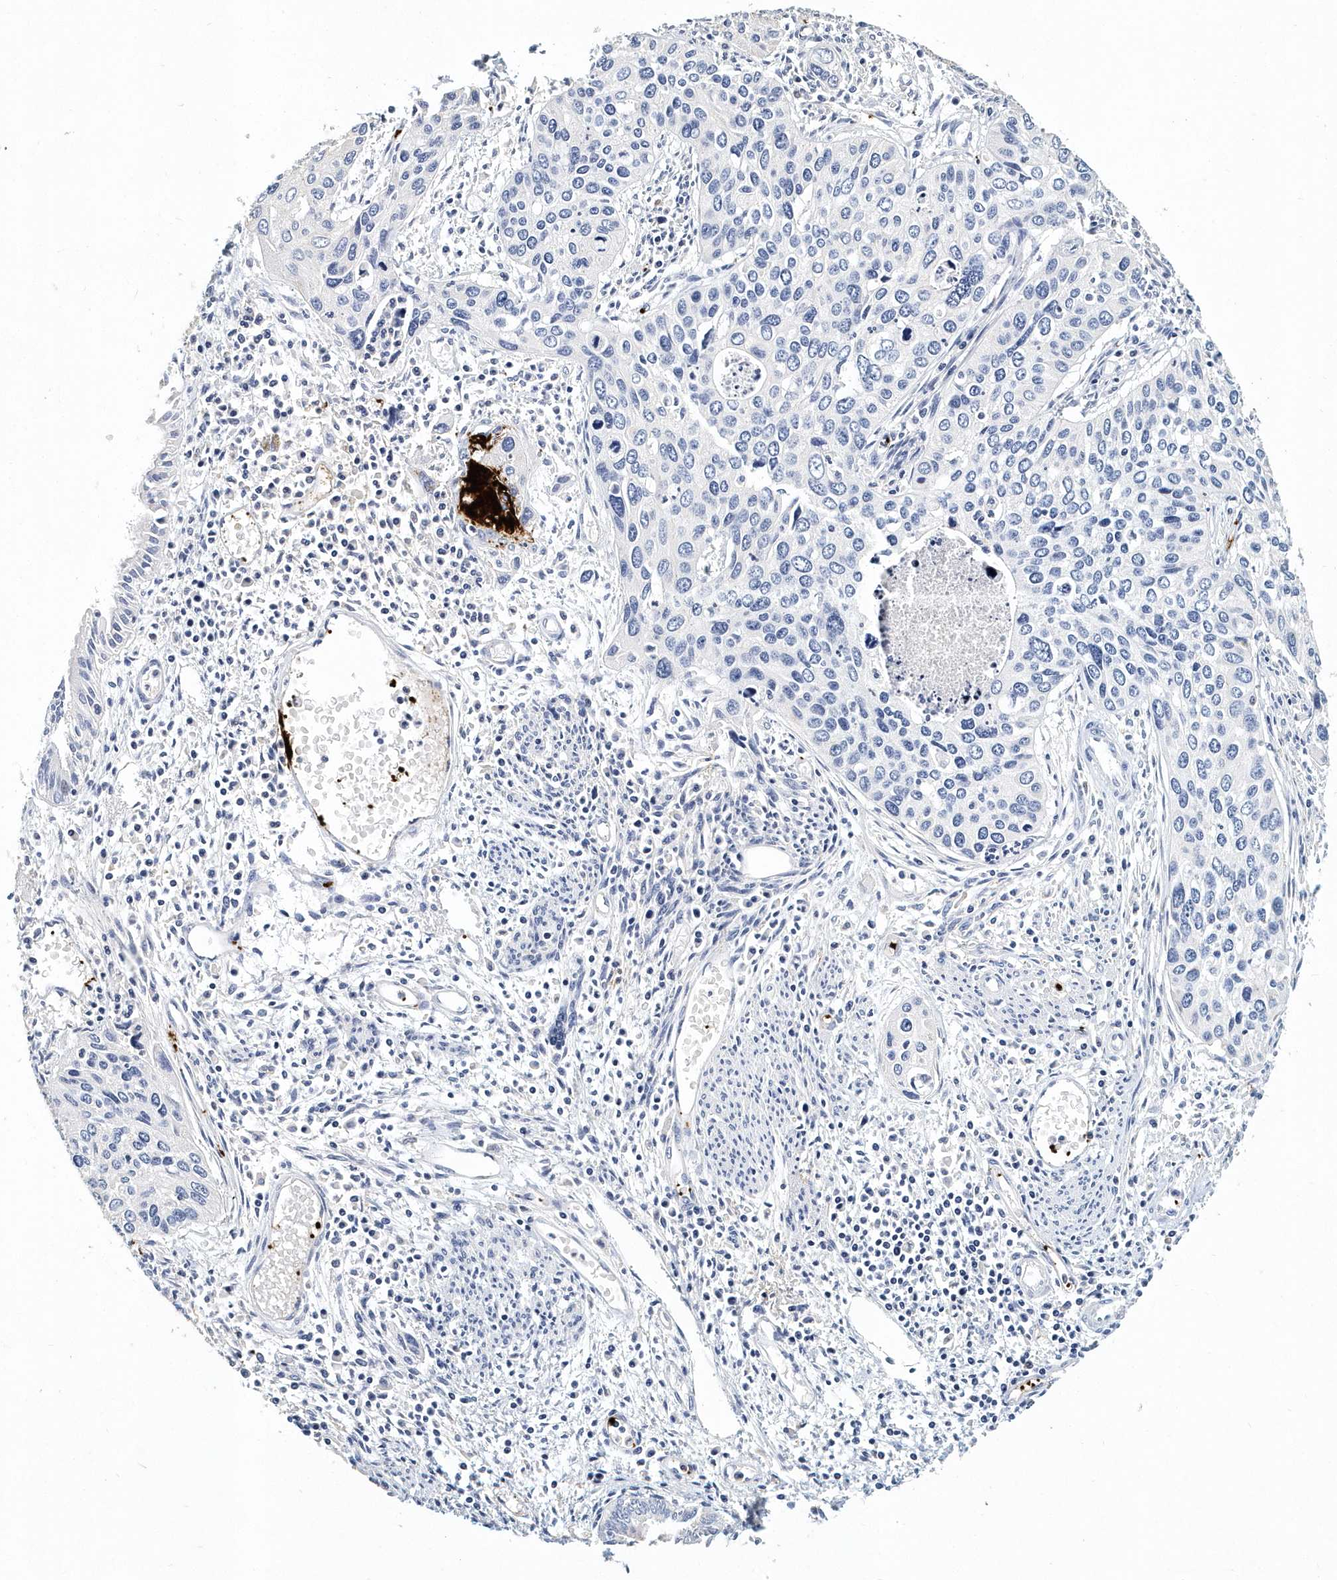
{"staining": {"intensity": "negative", "quantity": "none", "location": "none"}, "tissue": "cervical cancer", "cell_type": "Tumor cells", "image_type": "cancer", "snomed": [{"axis": "morphology", "description": "Squamous cell carcinoma, NOS"}, {"axis": "topography", "description": "Cervix"}], "caption": "Tumor cells show no significant staining in cervical cancer.", "gene": "ITGA2B", "patient": {"sex": "female", "age": 55}}